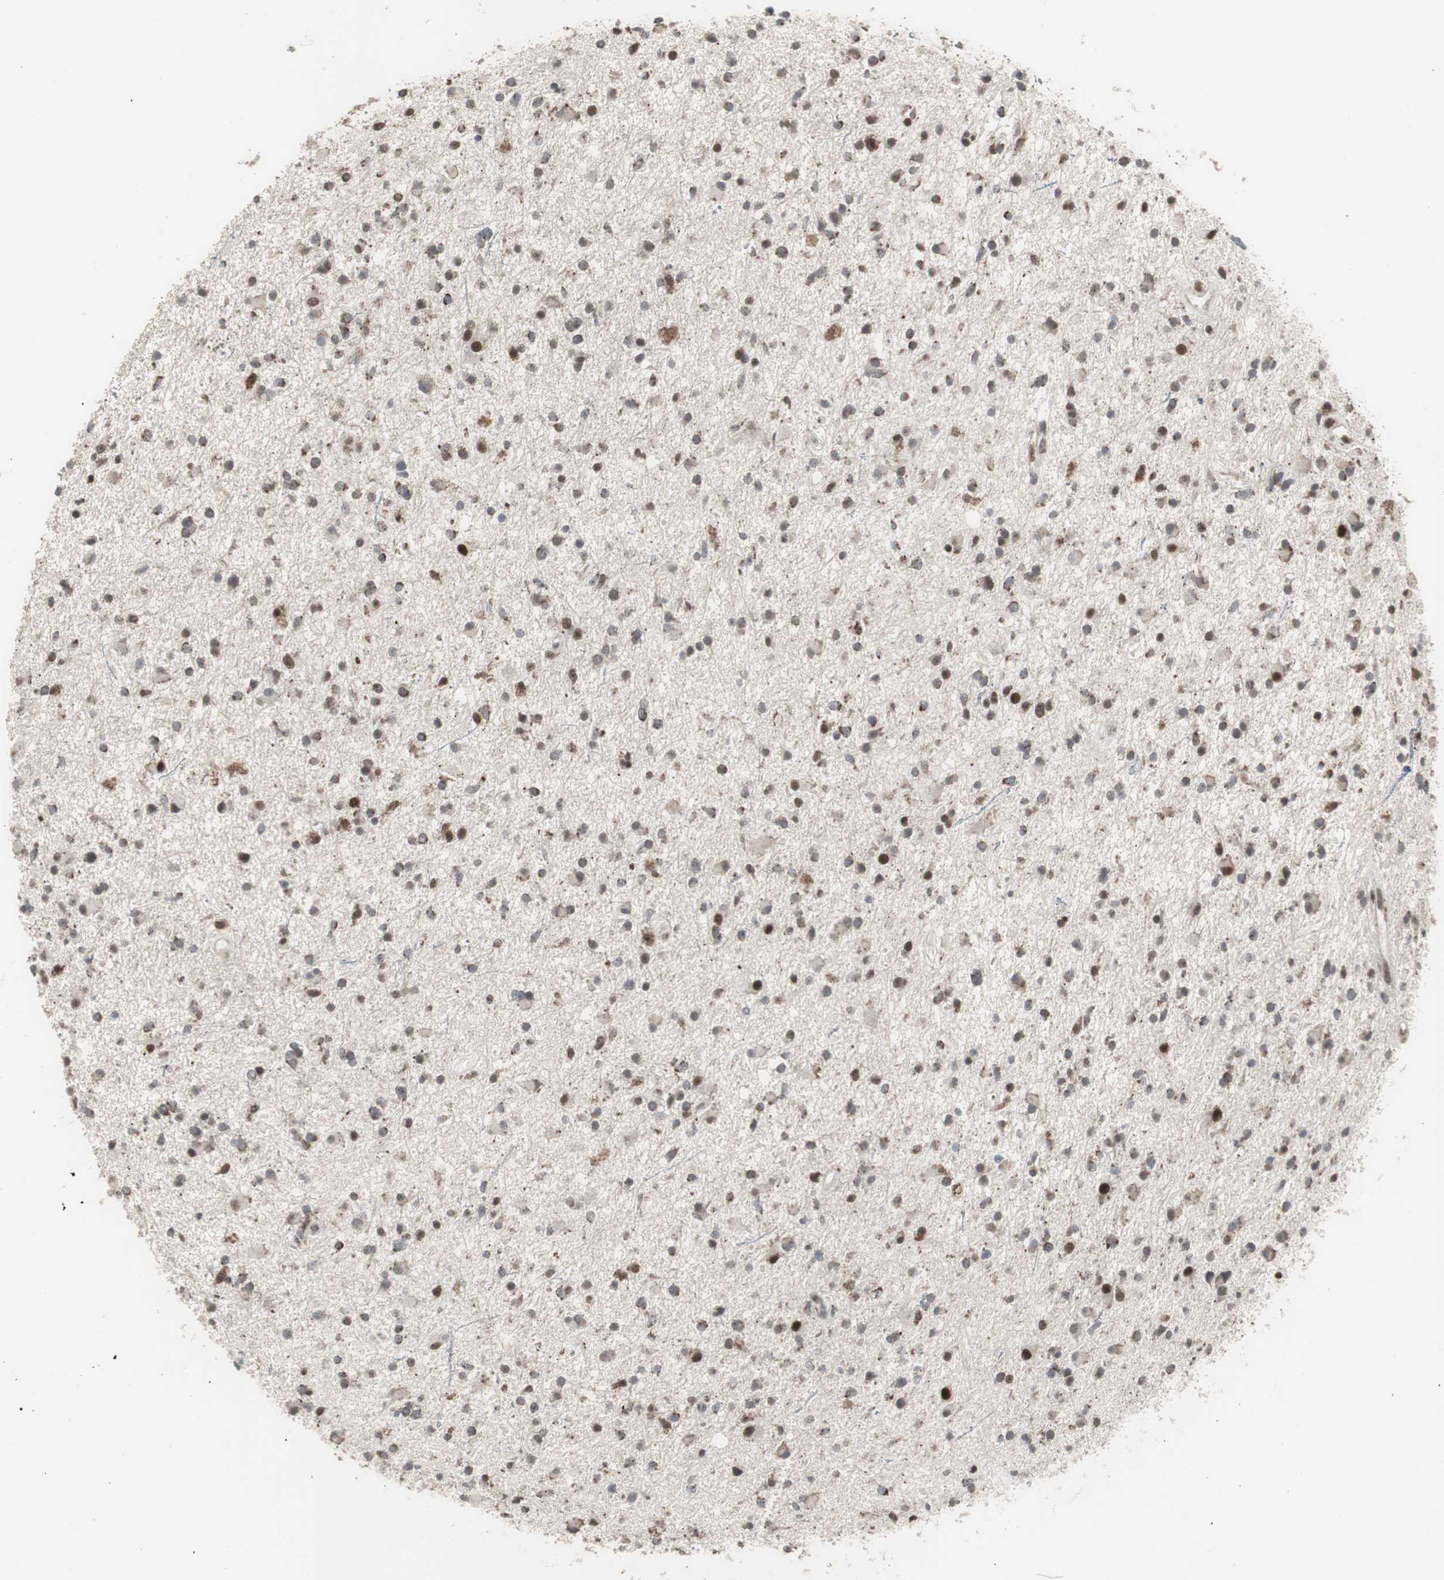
{"staining": {"intensity": "moderate", "quantity": "25%-75%", "location": "nuclear"}, "tissue": "glioma", "cell_type": "Tumor cells", "image_type": "cancer", "snomed": [{"axis": "morphology", "description": "Glioma, malignant, High grade"}, {"axis": "topography", "description": "Brain"}], "caption": "IHC of malignant glioma (high-grade) demonstrates medium levels of moderate nuclear expression in about 25%-75% of tumor cells.", "gene": "RXRA", "patient": {"sex": "male", "age": 33}}